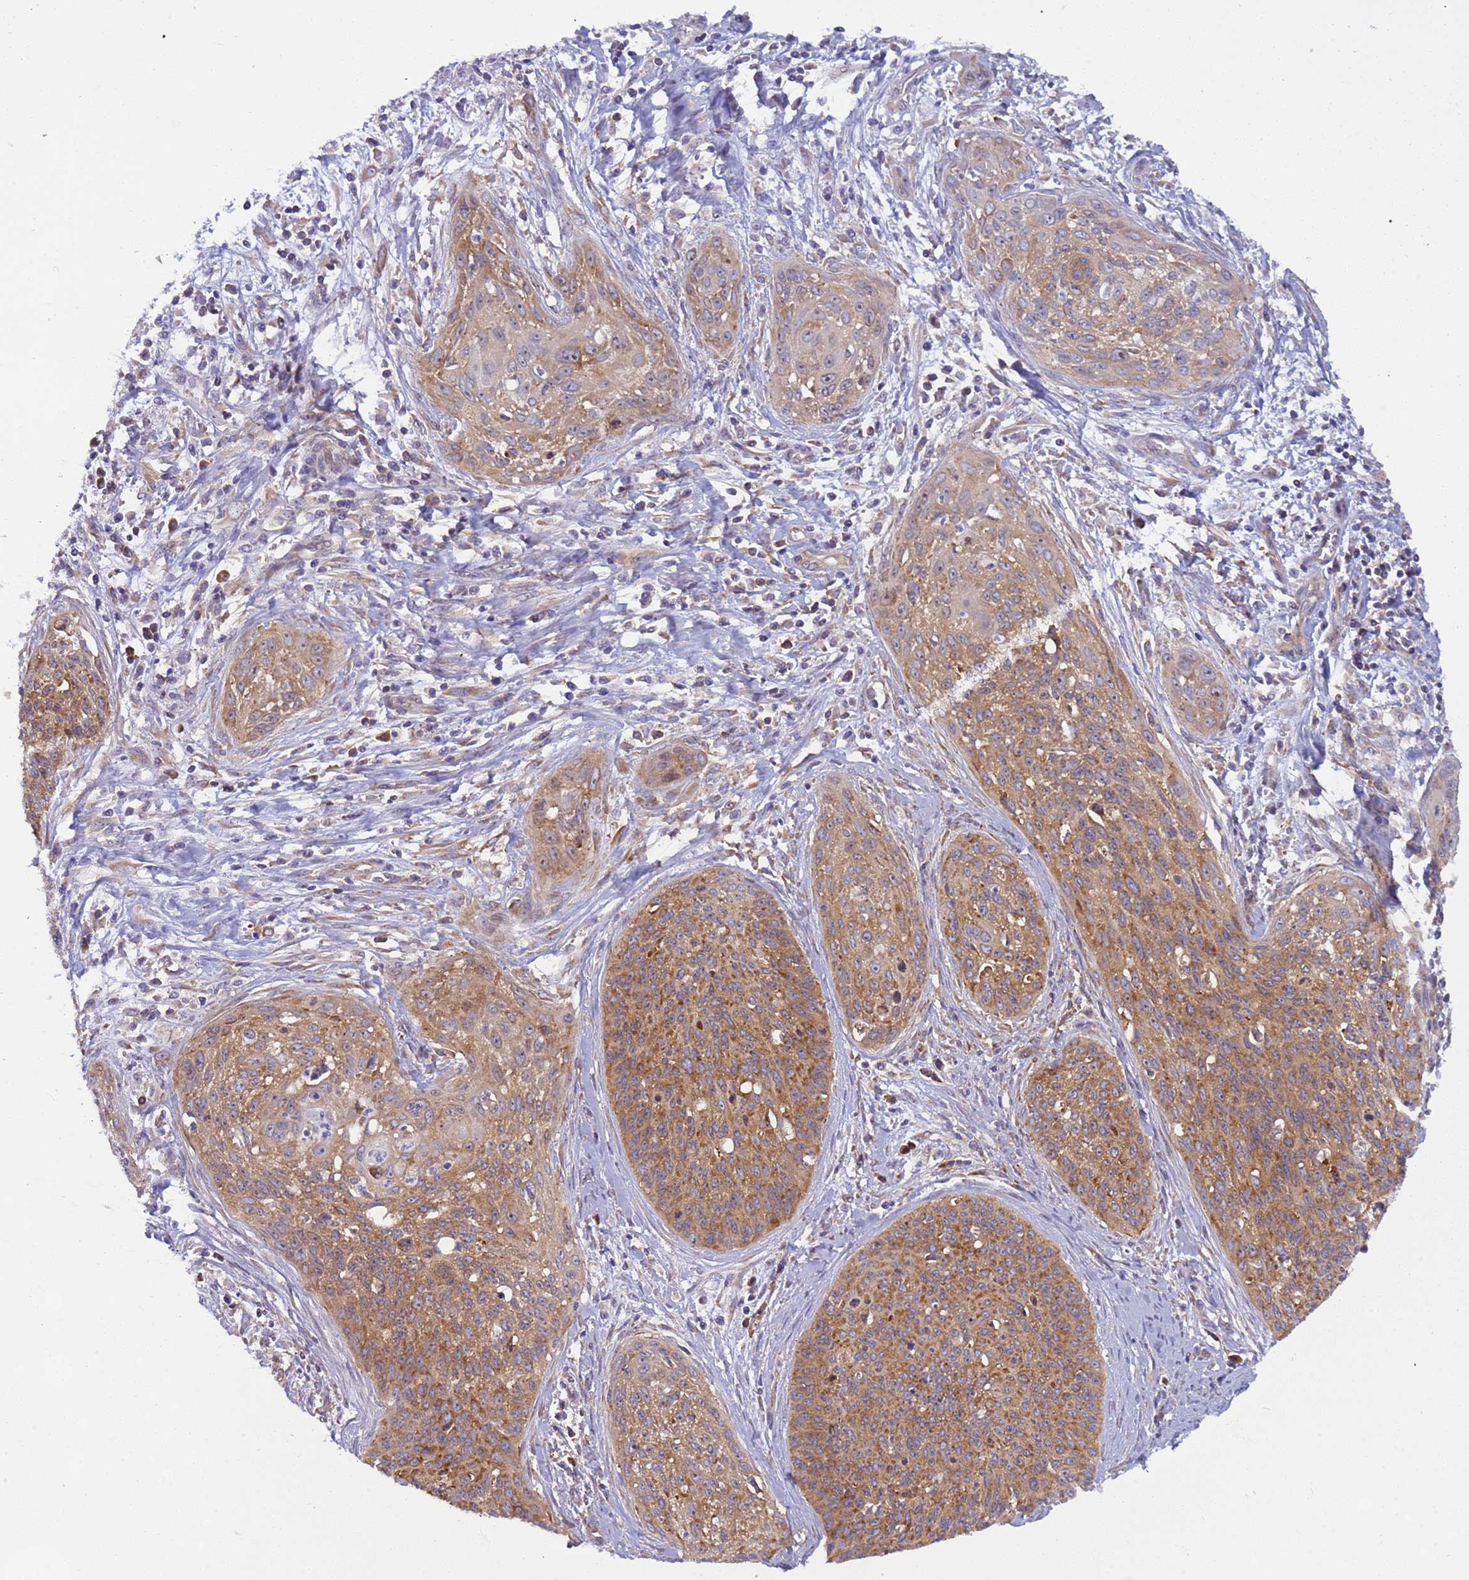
{"staining": {"intensity": "moderate", "quantity": ">75%", "location": "cytoplasmic/membranous"}, "tissue": "cervical cancer", "cell_type": "Tumor cells", "image_type": "cancer", "snomed": [{"axis": "morphology", "description": "Squamous cell carcinoma, NOS"}, {"axis": "topography", "description": "Cervix"}], "caption": "A brown stain shows moderate cytoplasmic/membranous positivity of a protein in squamous cell carcinoma (cervical) tumor cells. Ihc stains the protein of interest in brown and the nuclei are stained blue.", "gene": "RPL36", "patient": {"sex": "female", "age": 55}}